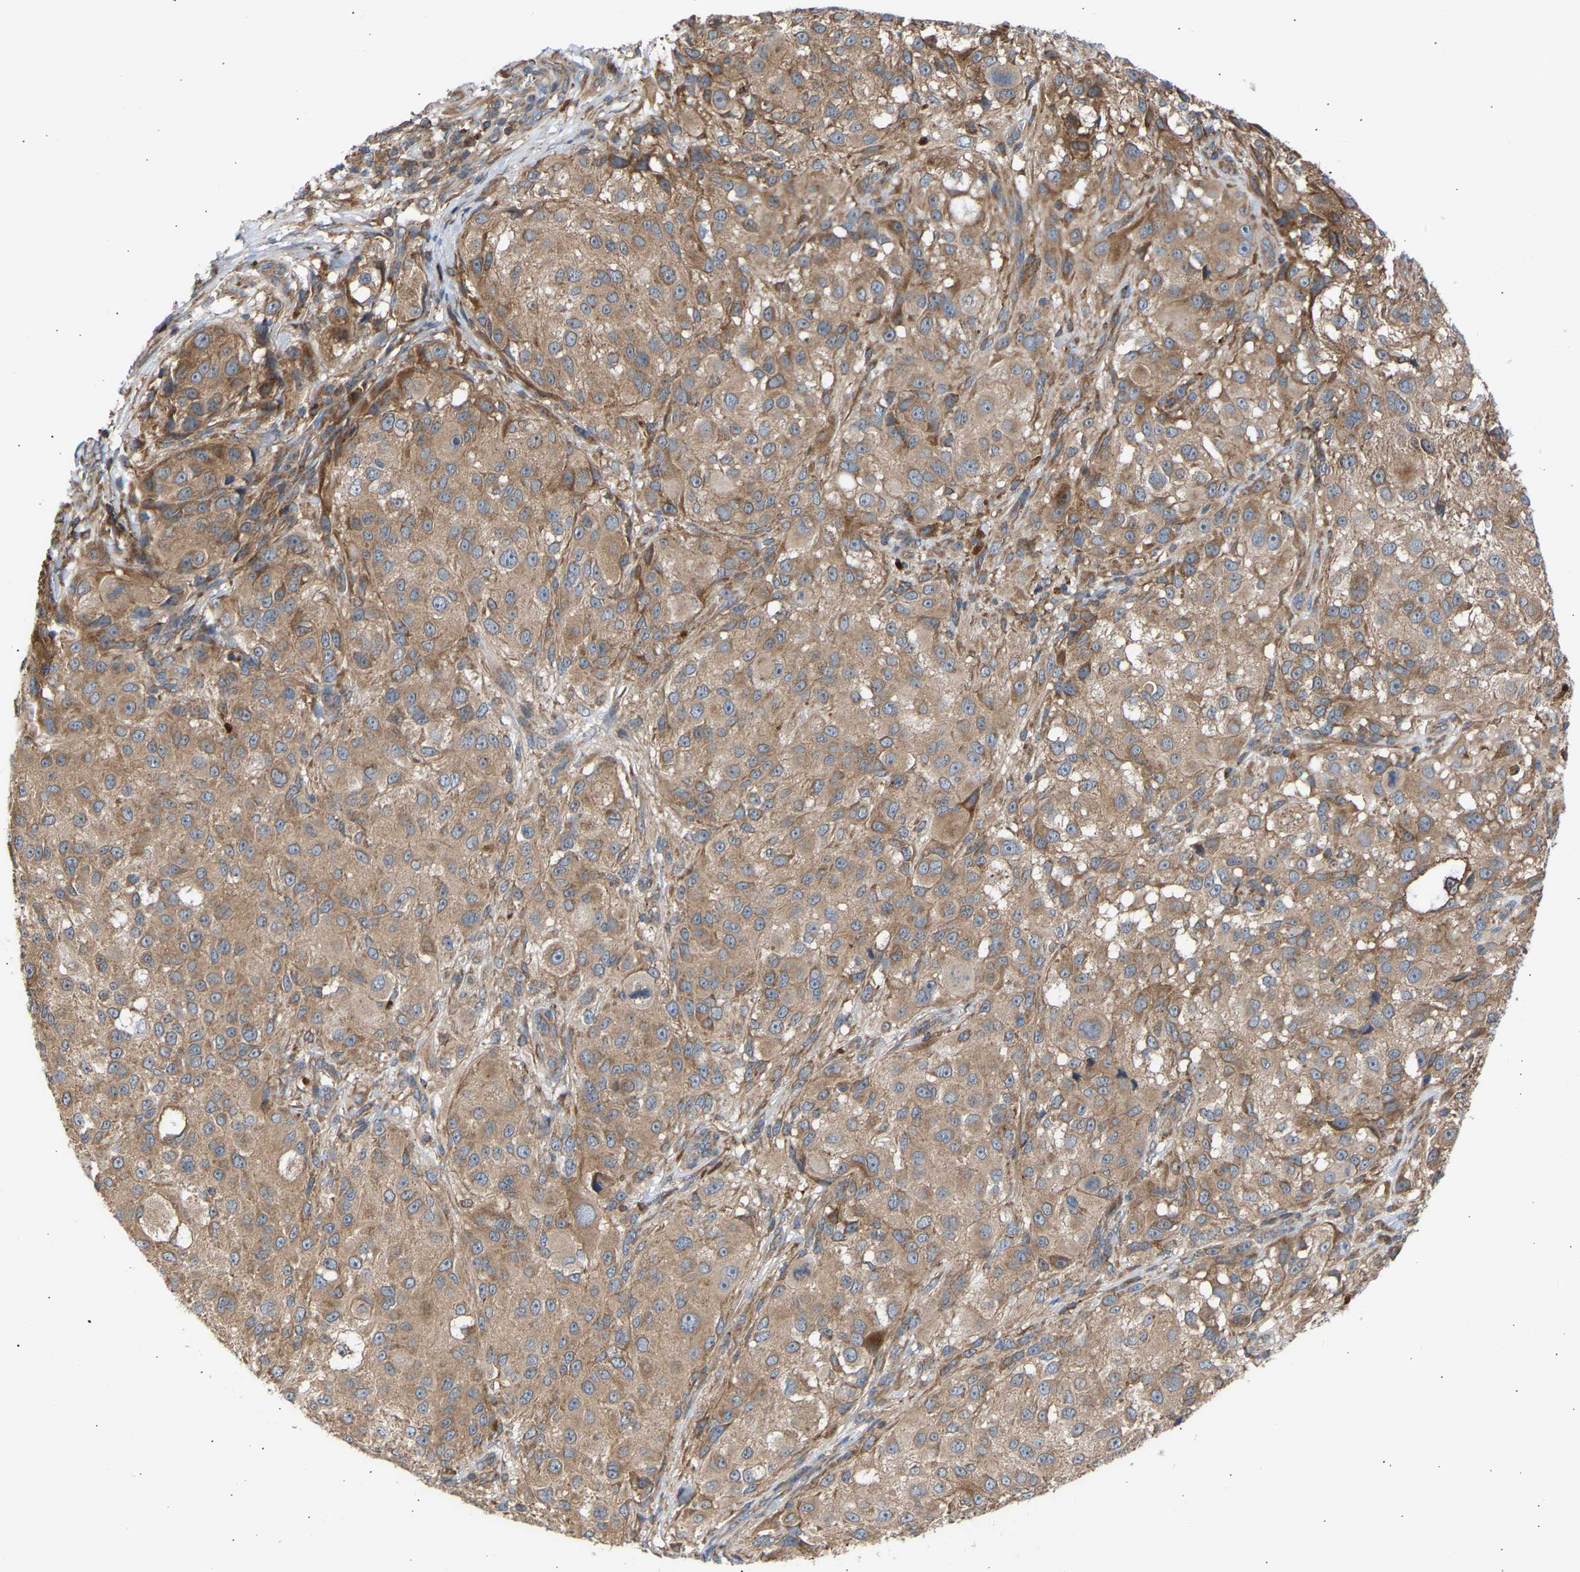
{"staining": {"intensity": "moderate", "quantity": ">75%", "location": "cytoplasmic/membranous"}, "tissue": "melanoma", "cell_type": "Tumor cells", "image_type": "cancer", "snomed": [{"axis": "morphology", "description": "Necrosis, NOS"}, {"axis": "morphology", "description": "Malignant melanoma, NOS"}, {"axis": "topography", "description": "Skin"}], "caption": "Immunohistochemistry staining of malignant melanoma, which exhibits medium levels of moderate cytoplasmic/membranous positivity in approximately >75% of tumor cells indicating moderate cytoplasmic/membranous protein expression. The staining was performed using DAB (brown) for protein detection and nuclei were counterstained in hematoxylin (blue).", "gene": "GCN1", "patient": {"sex": "female", "age": 87}}